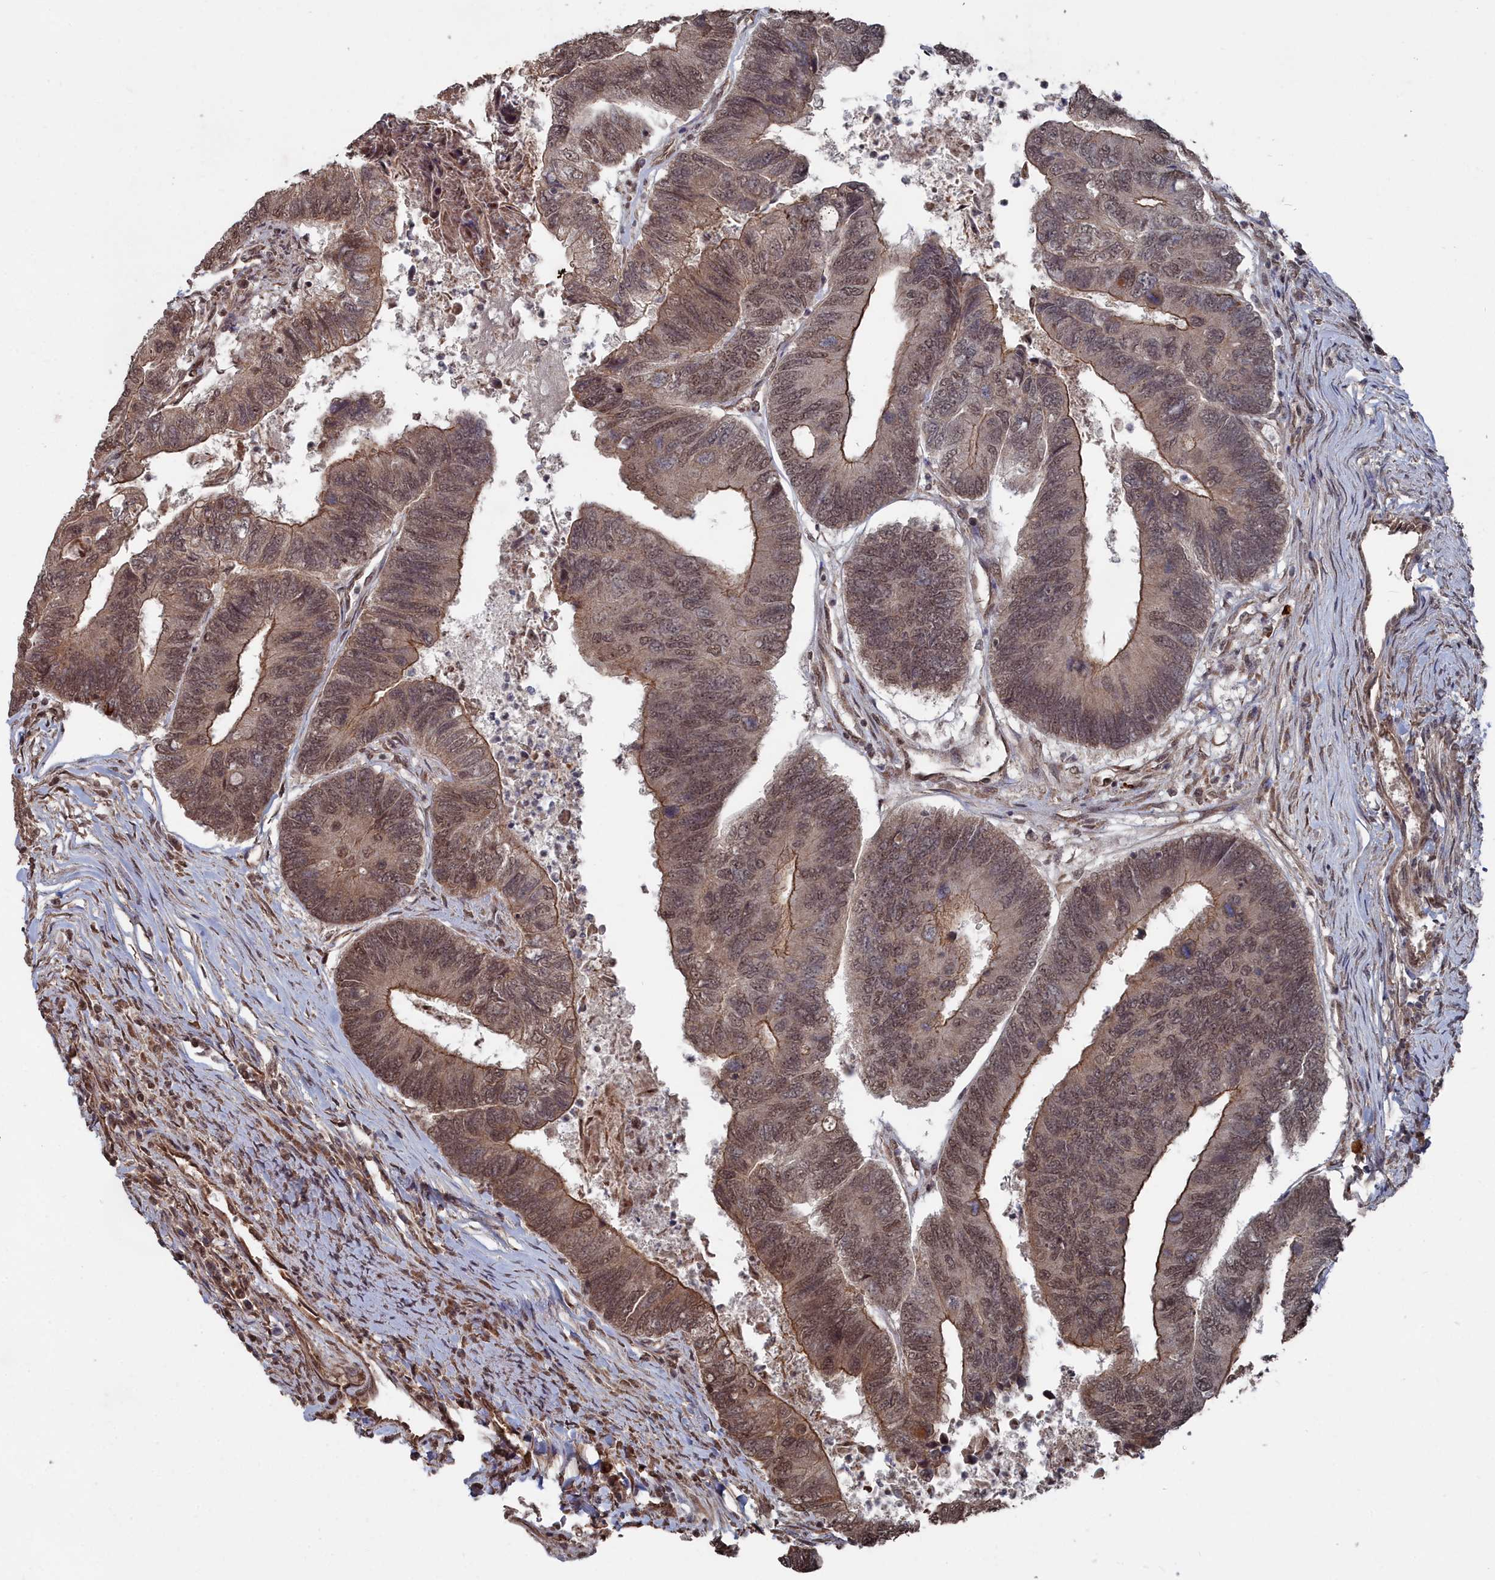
{"staining": {"intensity": "moderate", "quantity": ">75%", "location": "cytoplasmic/membranous,nuclear"}, "tissue": "colorectal cancer", "cell_type": "Tumor cells", "image_type": "cancer", "snomed": [{"axis": "morphology", "description": "Adenocarcinoma, NOS"}, {"axis": "topography", "description": "Colon"}], "caption": "Immunohistochemistry (IHC) (DAB (3,3'-diaminobenzidine)) staining of colorectal adenocarcinoma reveals moderate cytoplasmic/membranous and nuclear protein staining in approximately >75% of tumor cells. The protein is shown in brown color, while the nuclei are stained blue.", "gene": "CCNP", "patient": {"sex": "female", "age": 67}}